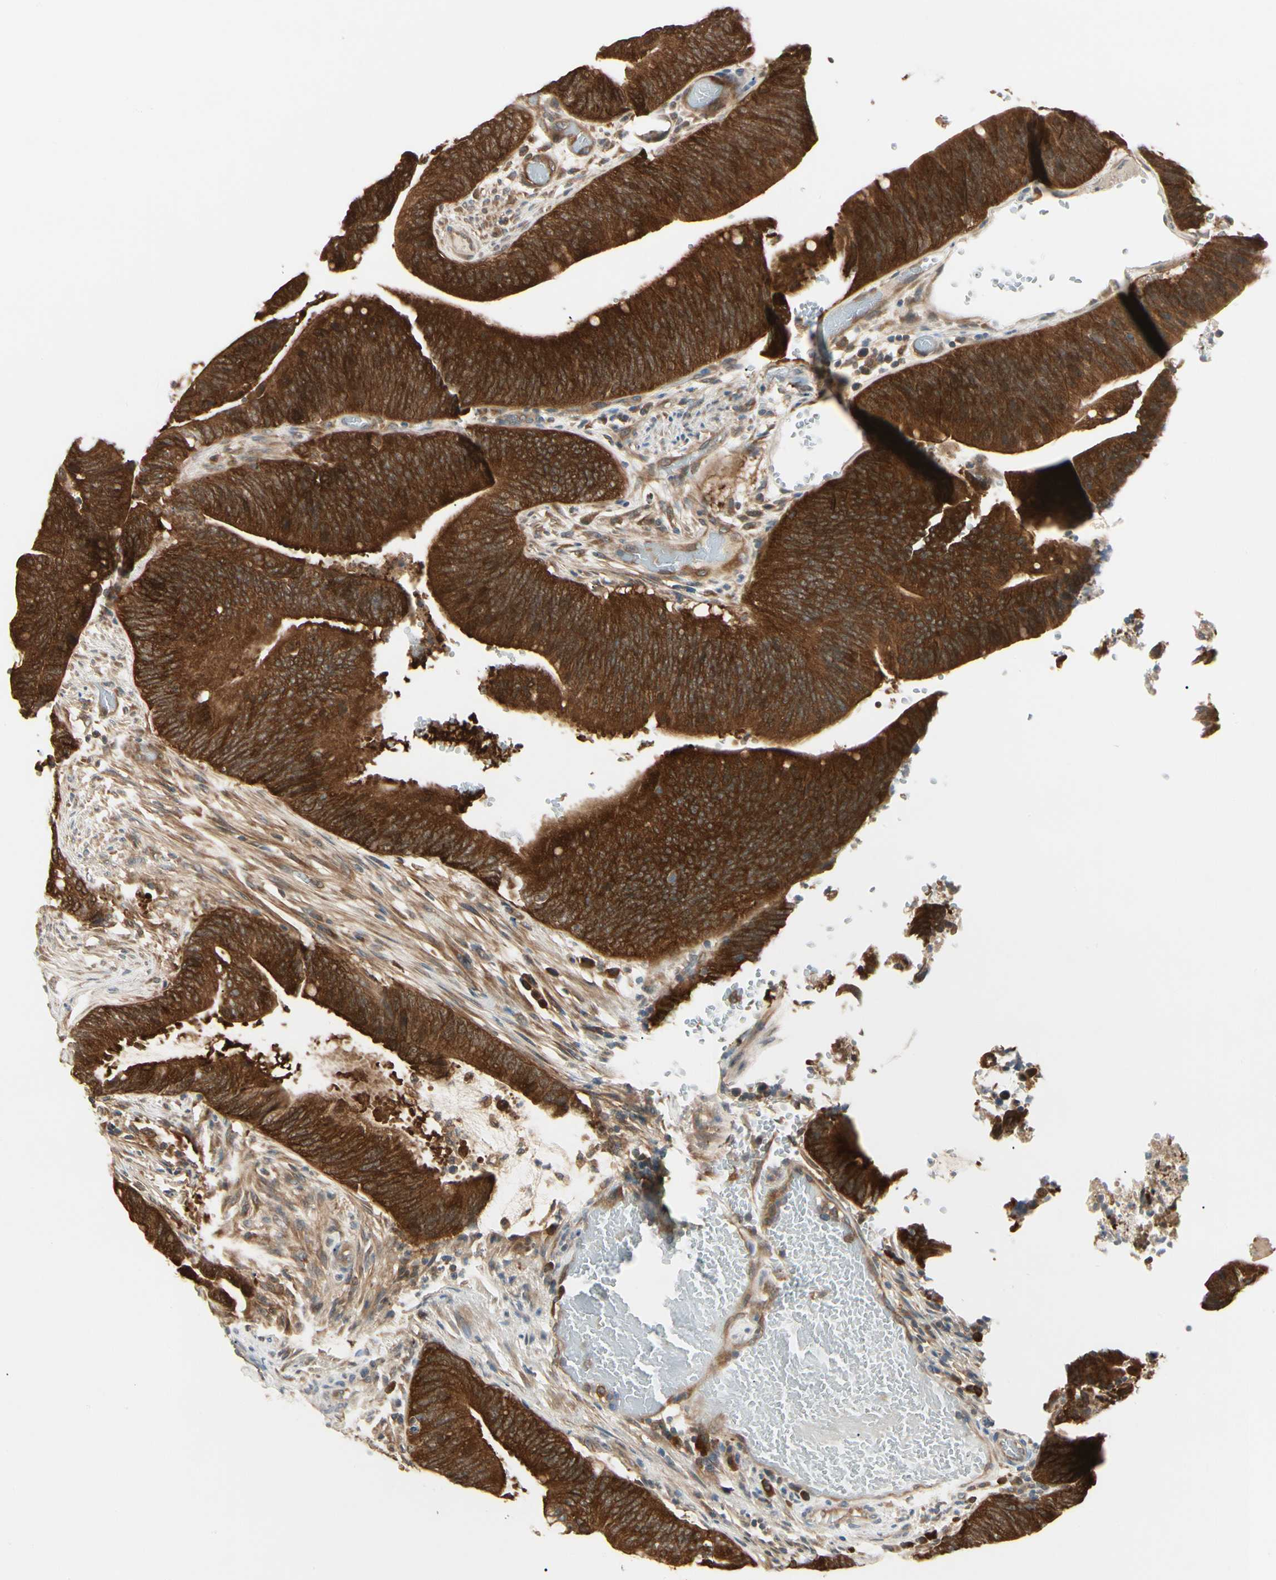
{"staining": {"intensity": "strong", "quantity": ">75%", "location": "cytoplasmic/membranous"}, "tissue": "colorectal cancer", "cell_type": "Tumor cells", "image_type": "cancer", "snomed": [{"axis": "morphology", "description": "Adenocarcinoma, NOS"}, {"axis": "topography", "description": "Rectum"}], "caption": "This micrograph displays immunohistochemistry (IHC) staining of human adenocarcinoma (colorectal), with high strong cytoplasmic/membranous expression in about >75% of tumor cells.", "gene": "NME1-NME2", "patient": {"sex": "female", "age": 66}}